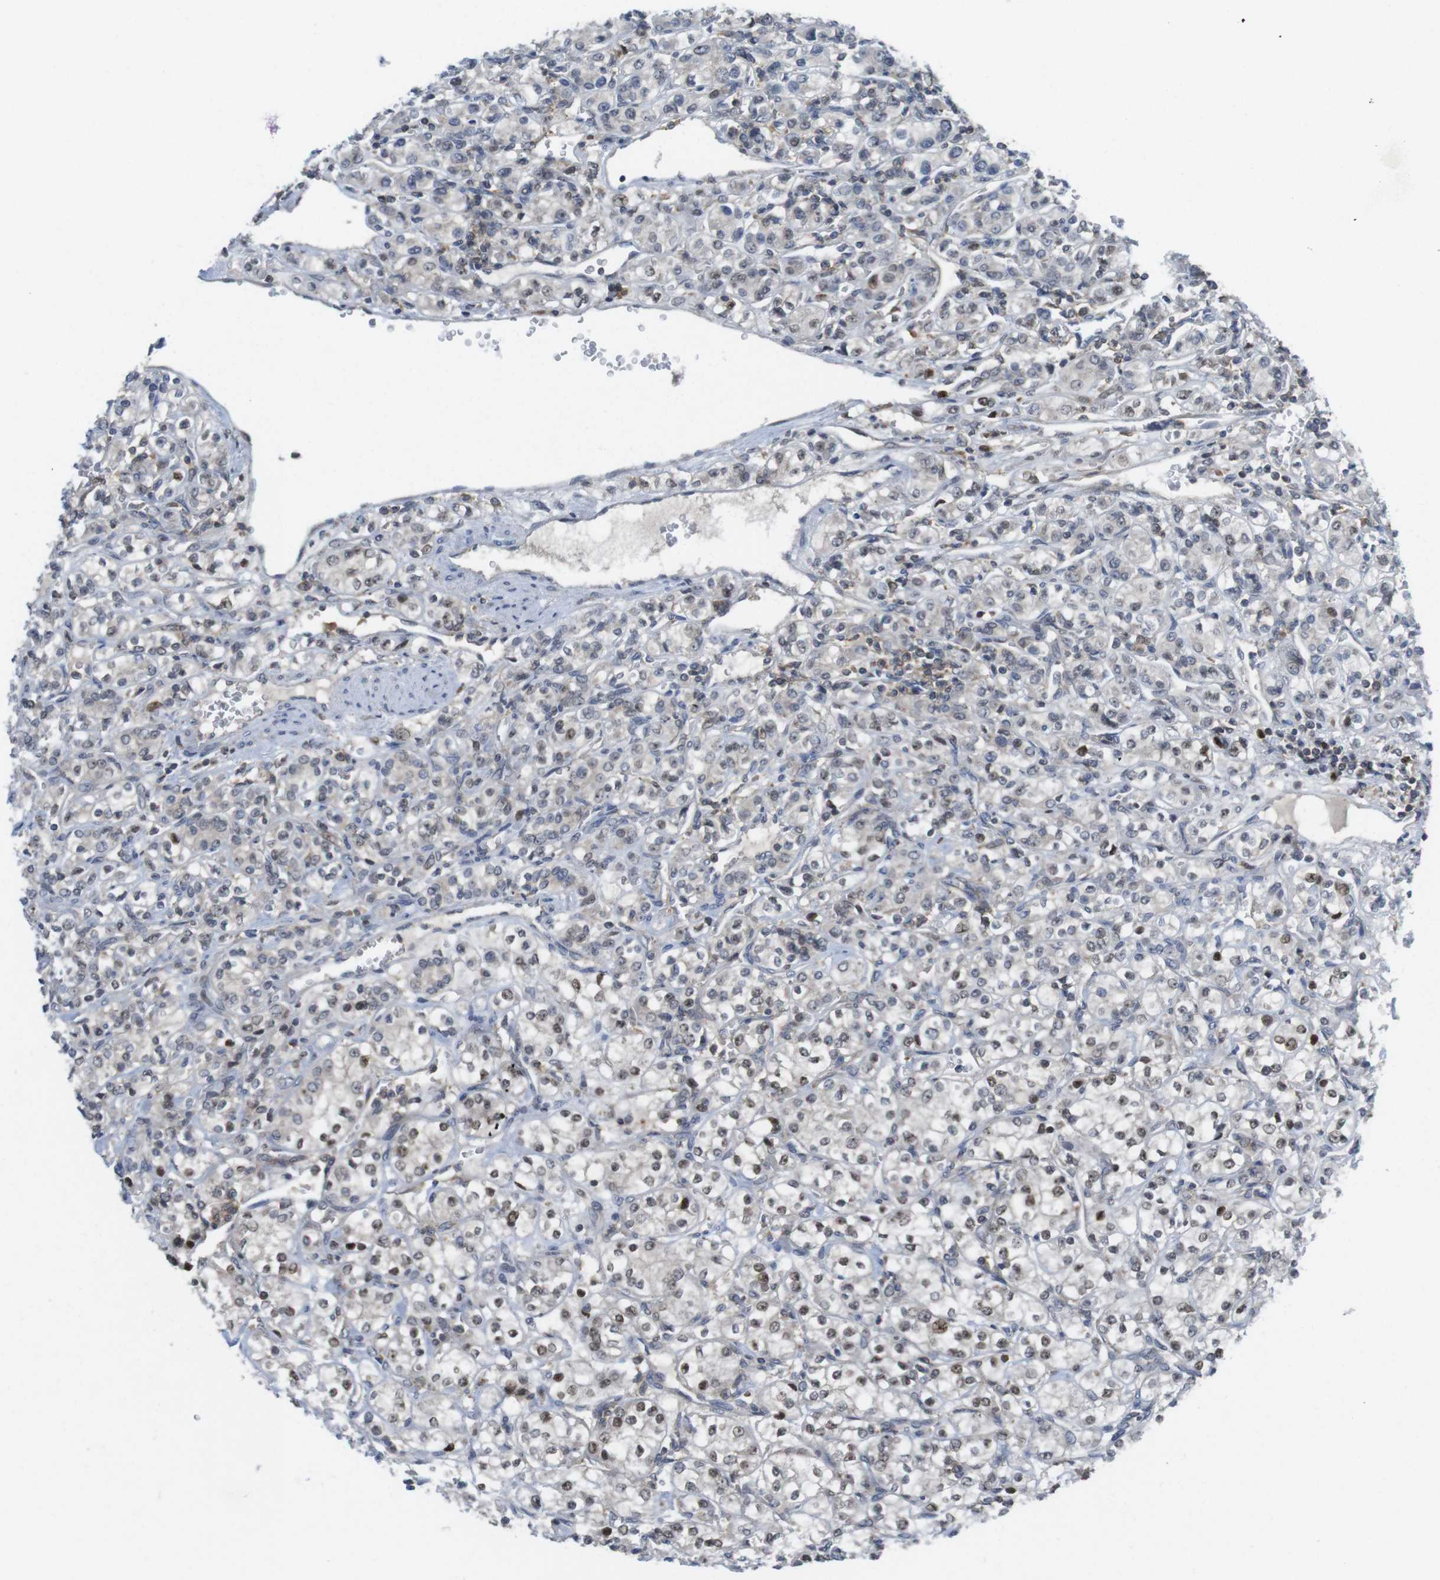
{"staining": {"intensity": "moderate", "quantity": "<25%", "location": "nuclear"}, "tissue": "renal cancer", "cell_type": "Tumor cells", "image_type": "cancer", "snomed": [{"axis": "morphology", "description": "Adenocarcinoma, NOS"}, {"axis": "topography", "description": "Kidney"}], "caption": "IHC of renal adenocarcinoma displays low levels of moderate nuclear expression in about <25% of tumor cells.", "gene": "RCC1", "patient": {"sex": "male", "age": 77}}